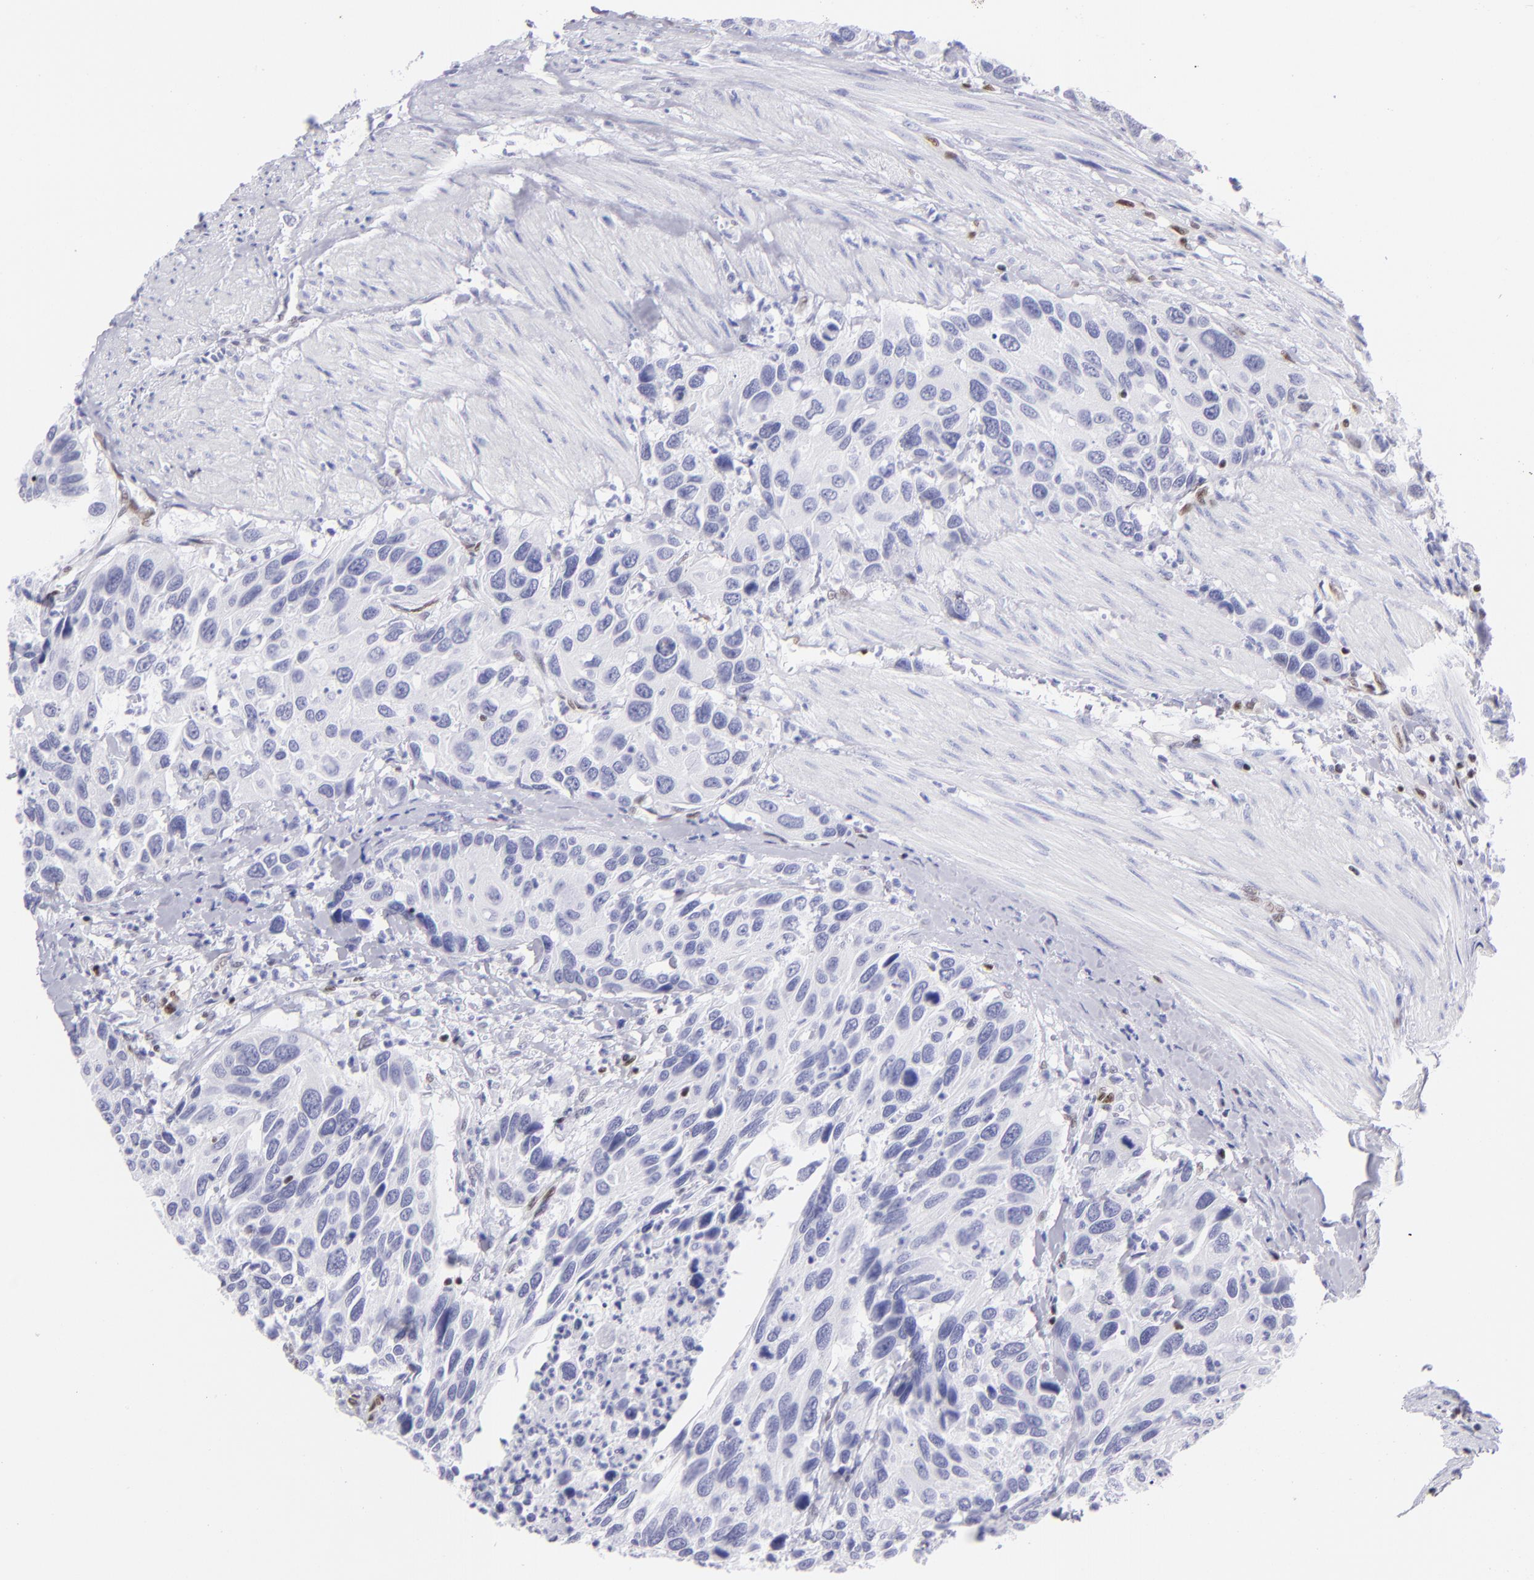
{"staining": {"intensity": "negative", "quantity": "none", "location": "none"}, "tissue": "urothelial cancer", "cell_type": "Tumor cells", "image_type": "cancer", "snomed": [{"axis": "morphology", "description": "Urothelial carcinoma, High grade"}, {"axis": "topography", "description": "Urinary bladder"}], "caption": "High magnification brightfield microscopy of high-grade urothelial carcinoma stained with DAB (brown) and counterstained with hematoxylin (blue): tumor cells show no significant staining.", "gene": "ETS1", "patient": {"sex": "male", "age": 66}}